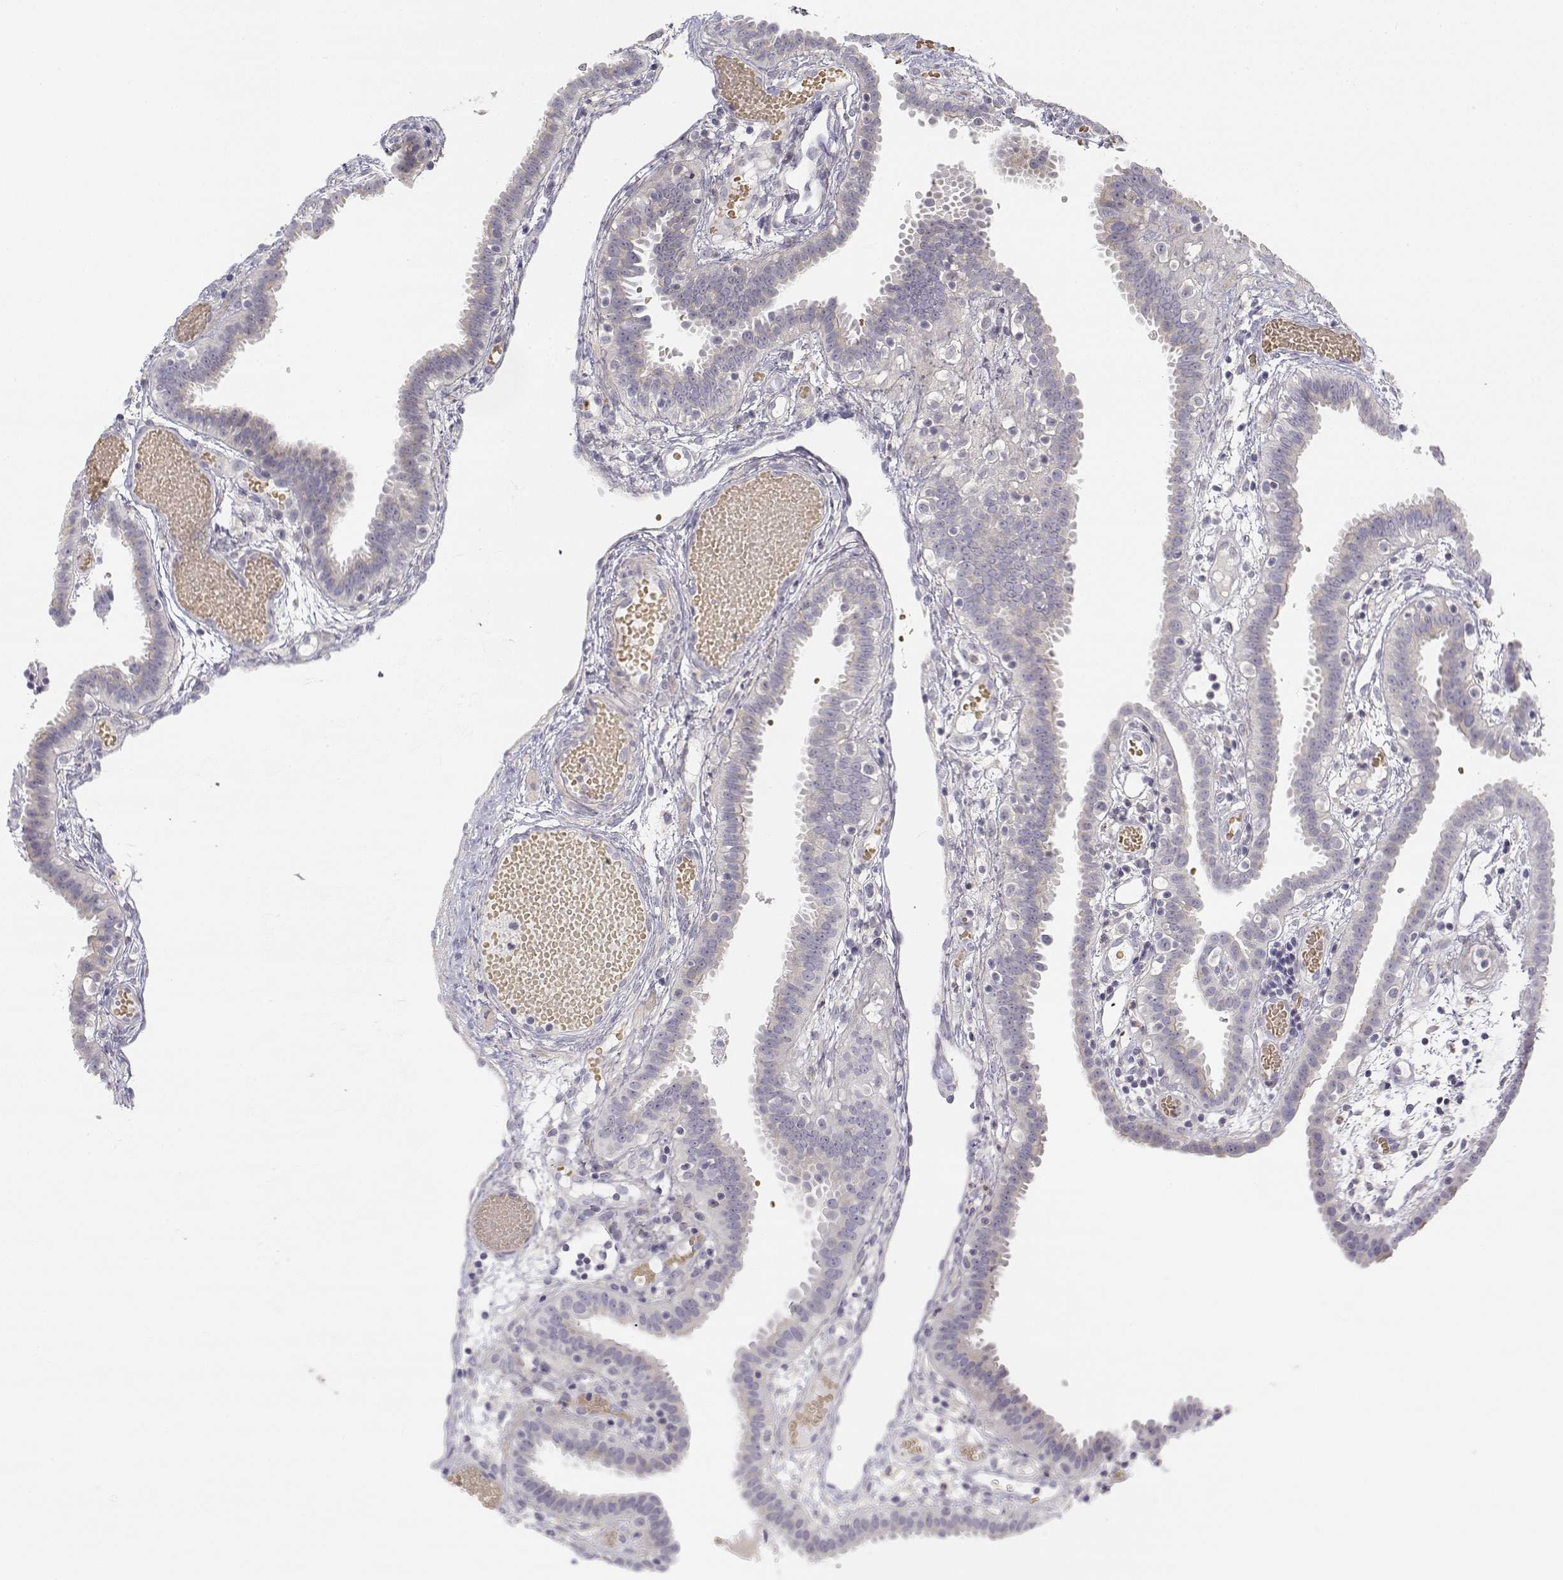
{"staining": {"intensity": "negative", "quantity": "none", "location": "none"}, "tissue": "fallopian tube", "cell_type": "Glandular cells", "image_type": "normal", "snomed": [{"axis": "morphology", "description": "Normal tissue, NOS"}, {"axis": "topography", "description": "Fallopian tube"}], "caption": "Glandular cells show no significant positivity in unremarkable fallopian tube.", "gene": "GLIPR1L2", "patient": {"sex": "female", "age": 37}}